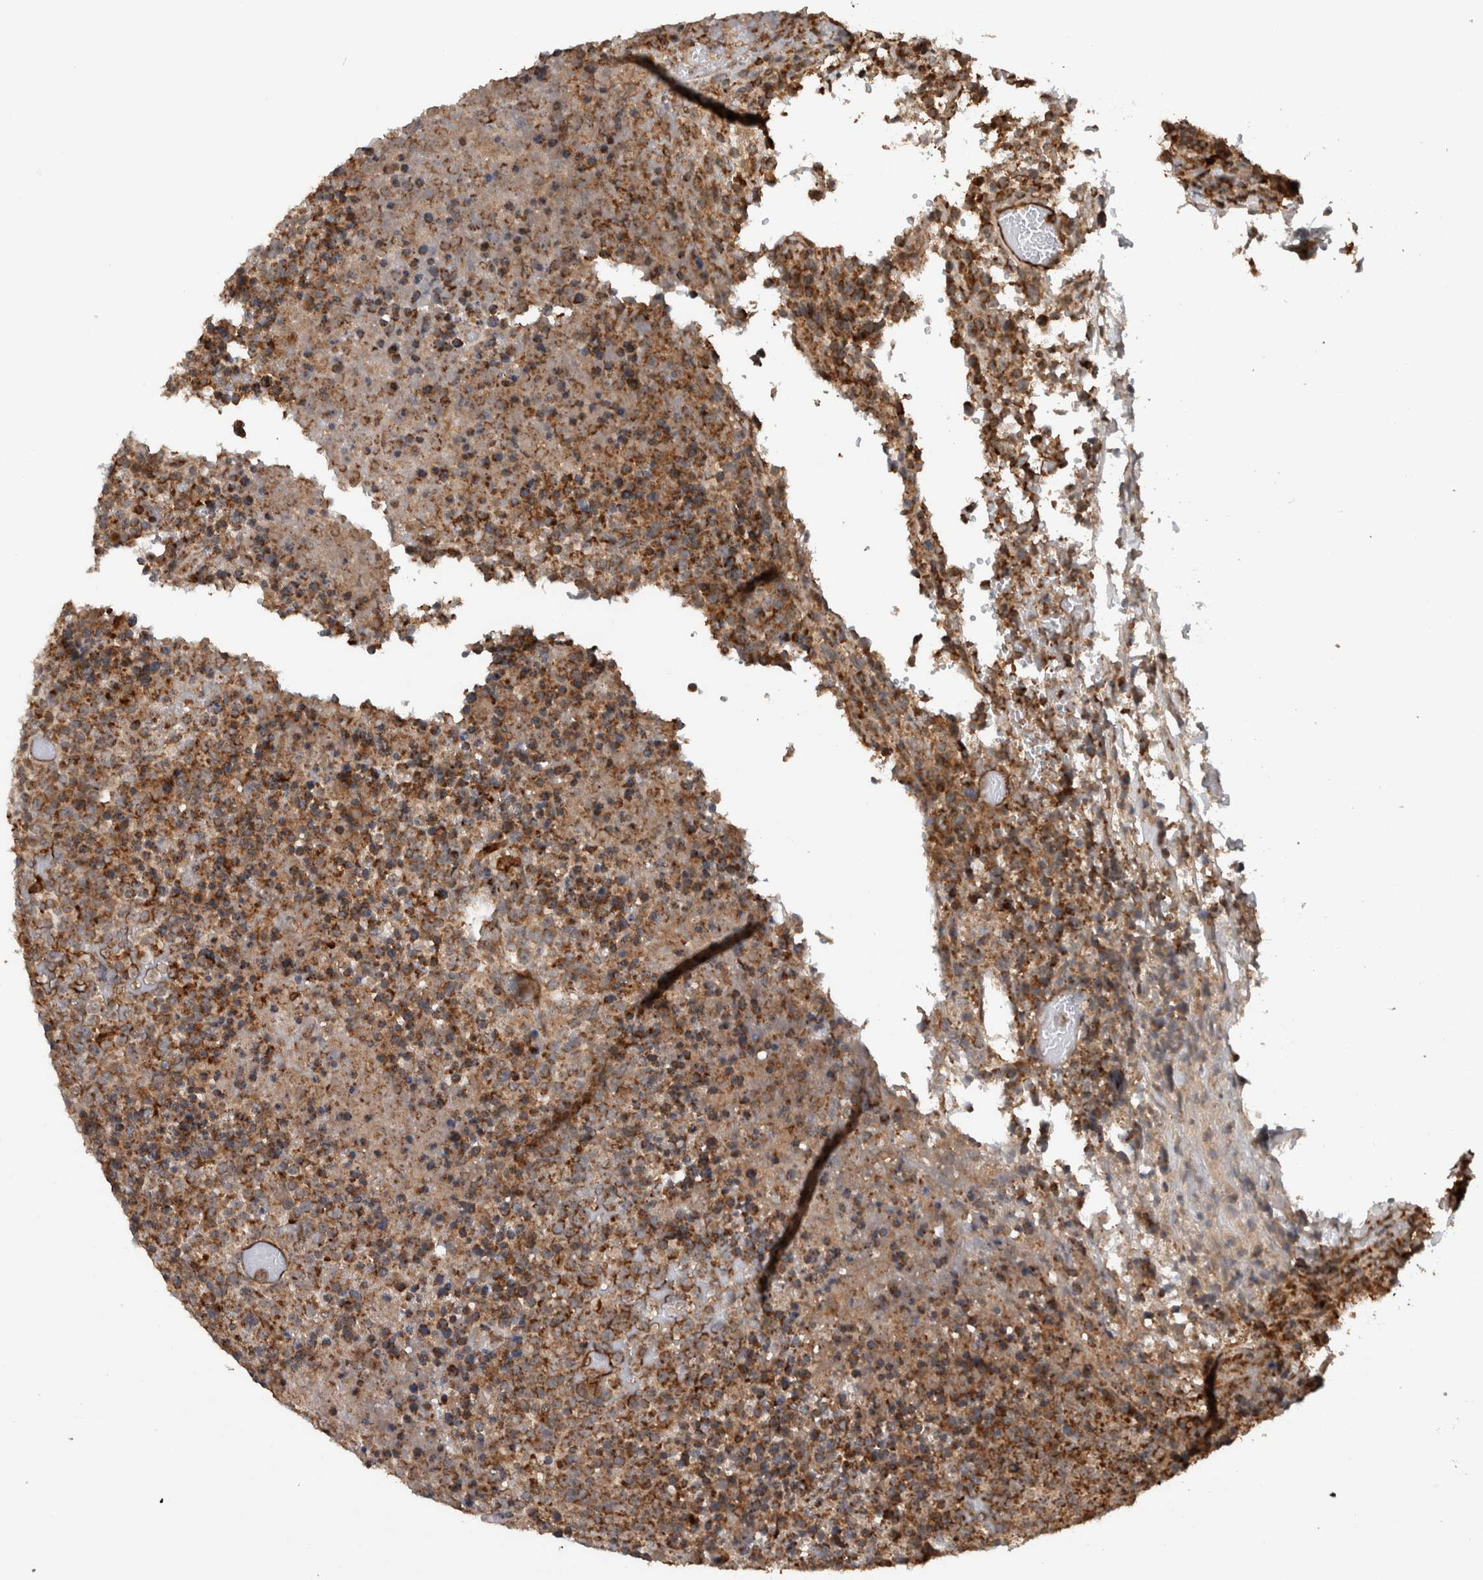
{"staining": {"intensity": "moderate", "quantity": ">75%", "location": "cytoplasmic/membranous"}, "tissue": "lymphoma", "cell_type": "Tumor cells", "image_type": "cancer", "snomed": [{"axis": "morphology", "description": "Malignant lymphoma, non-Hodgkin's type, High grade"}, {"axis": "topography", "description": "Lymph node"}], "caption": "This is an image of immunohistochemistry (IHC) staining of lymphoma, which shows moderate staining in the cytoplasmic/membranous of tumor cells.", "gene": "ADGRL3", "patient": {"sex": "male", "age": 13}}